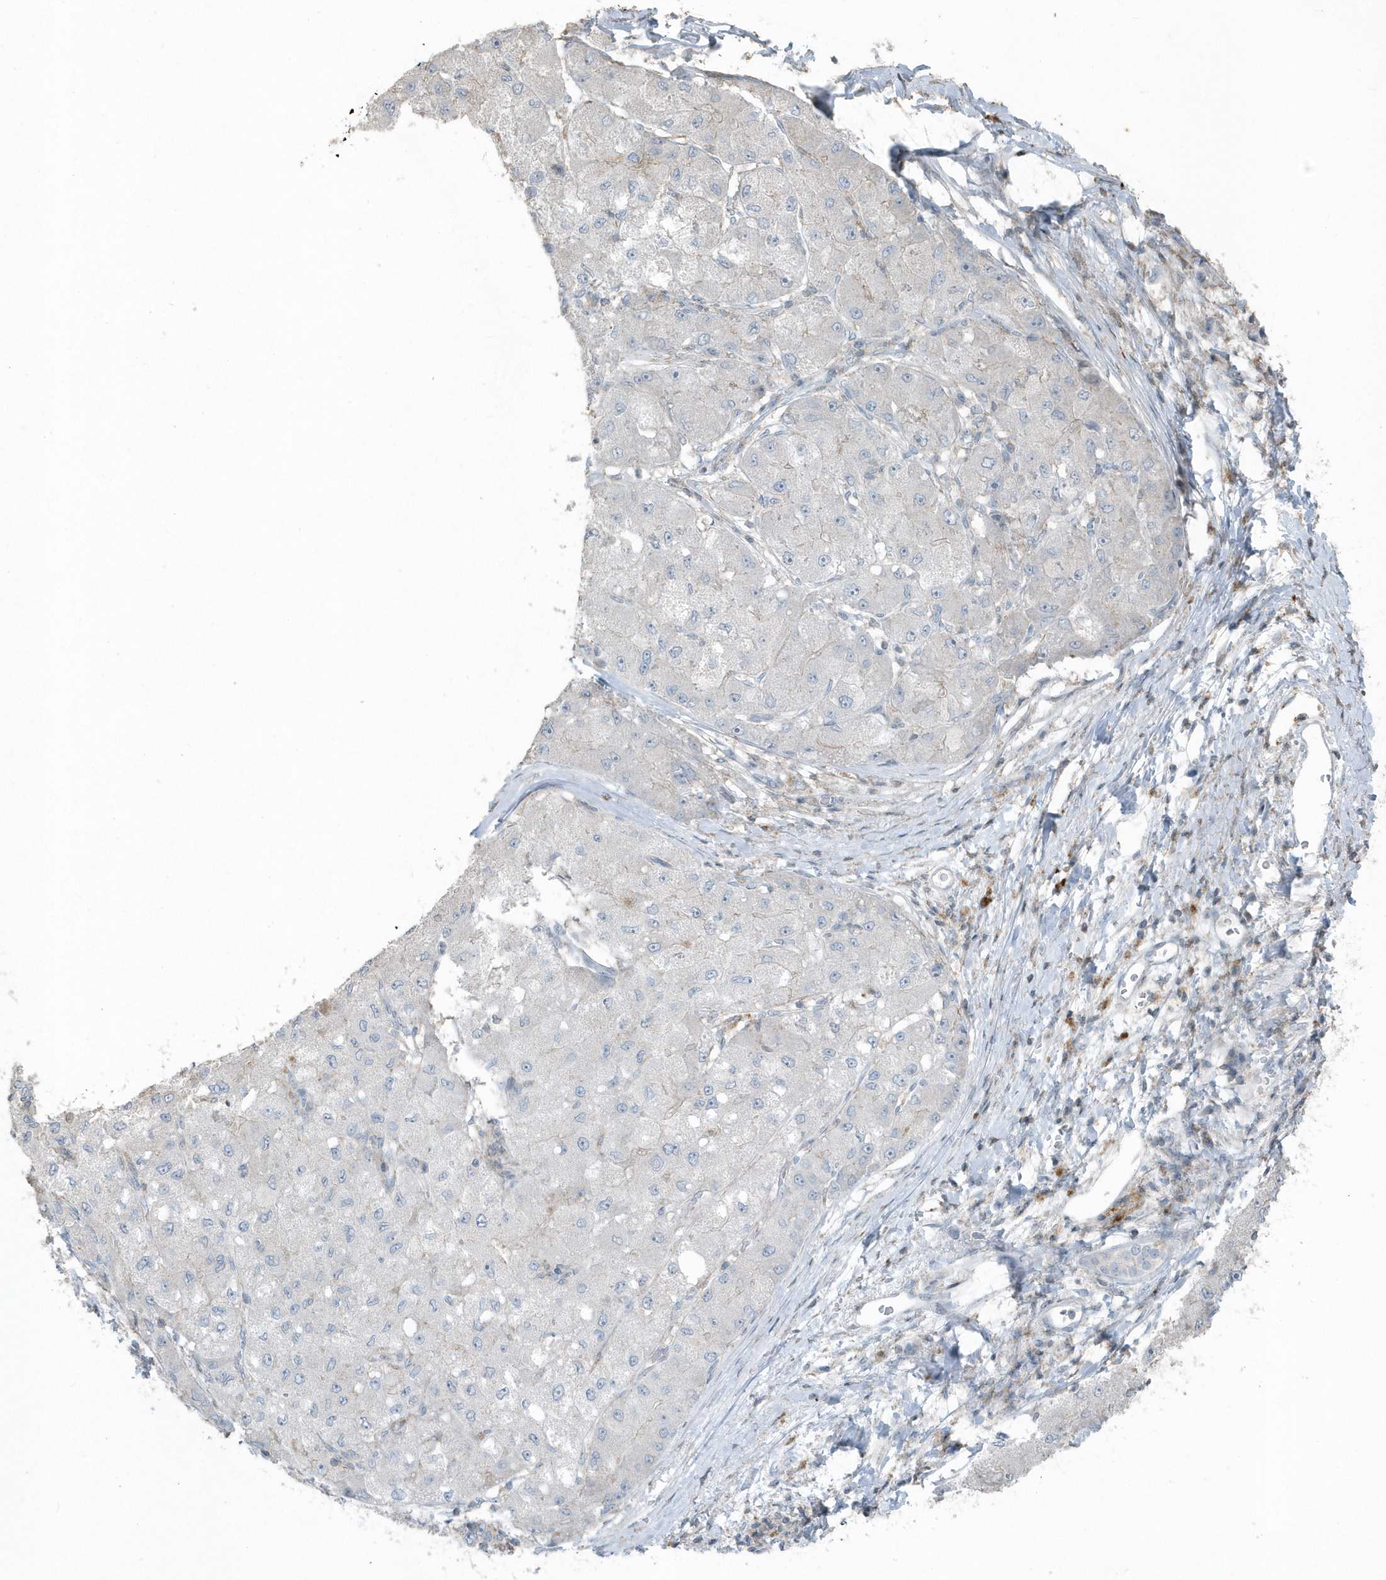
{"staining": {"intensity": "negative", "quantity": "none", "location": "none"}, "tissue": "liver cancer", "cell_type": "Tumor cells", "image_type": "cancer", "snomed": [{"axis": "morphology", "description": "Carcinoma, Hepatocellular, NOS"}, {"axis": "topography", "description": "Liver"}], "caption": "Tumor cells are negative for brown protein staining in liver cancer. Brightfield microscopy of immunohistochemistry stained with DAB (3,3'-diaminobenzidine) (brown) and hematoxylin (blue), captured at high magnification.", "gene": "ACTC1", "patient": {"sex": "male", "age": 80}}